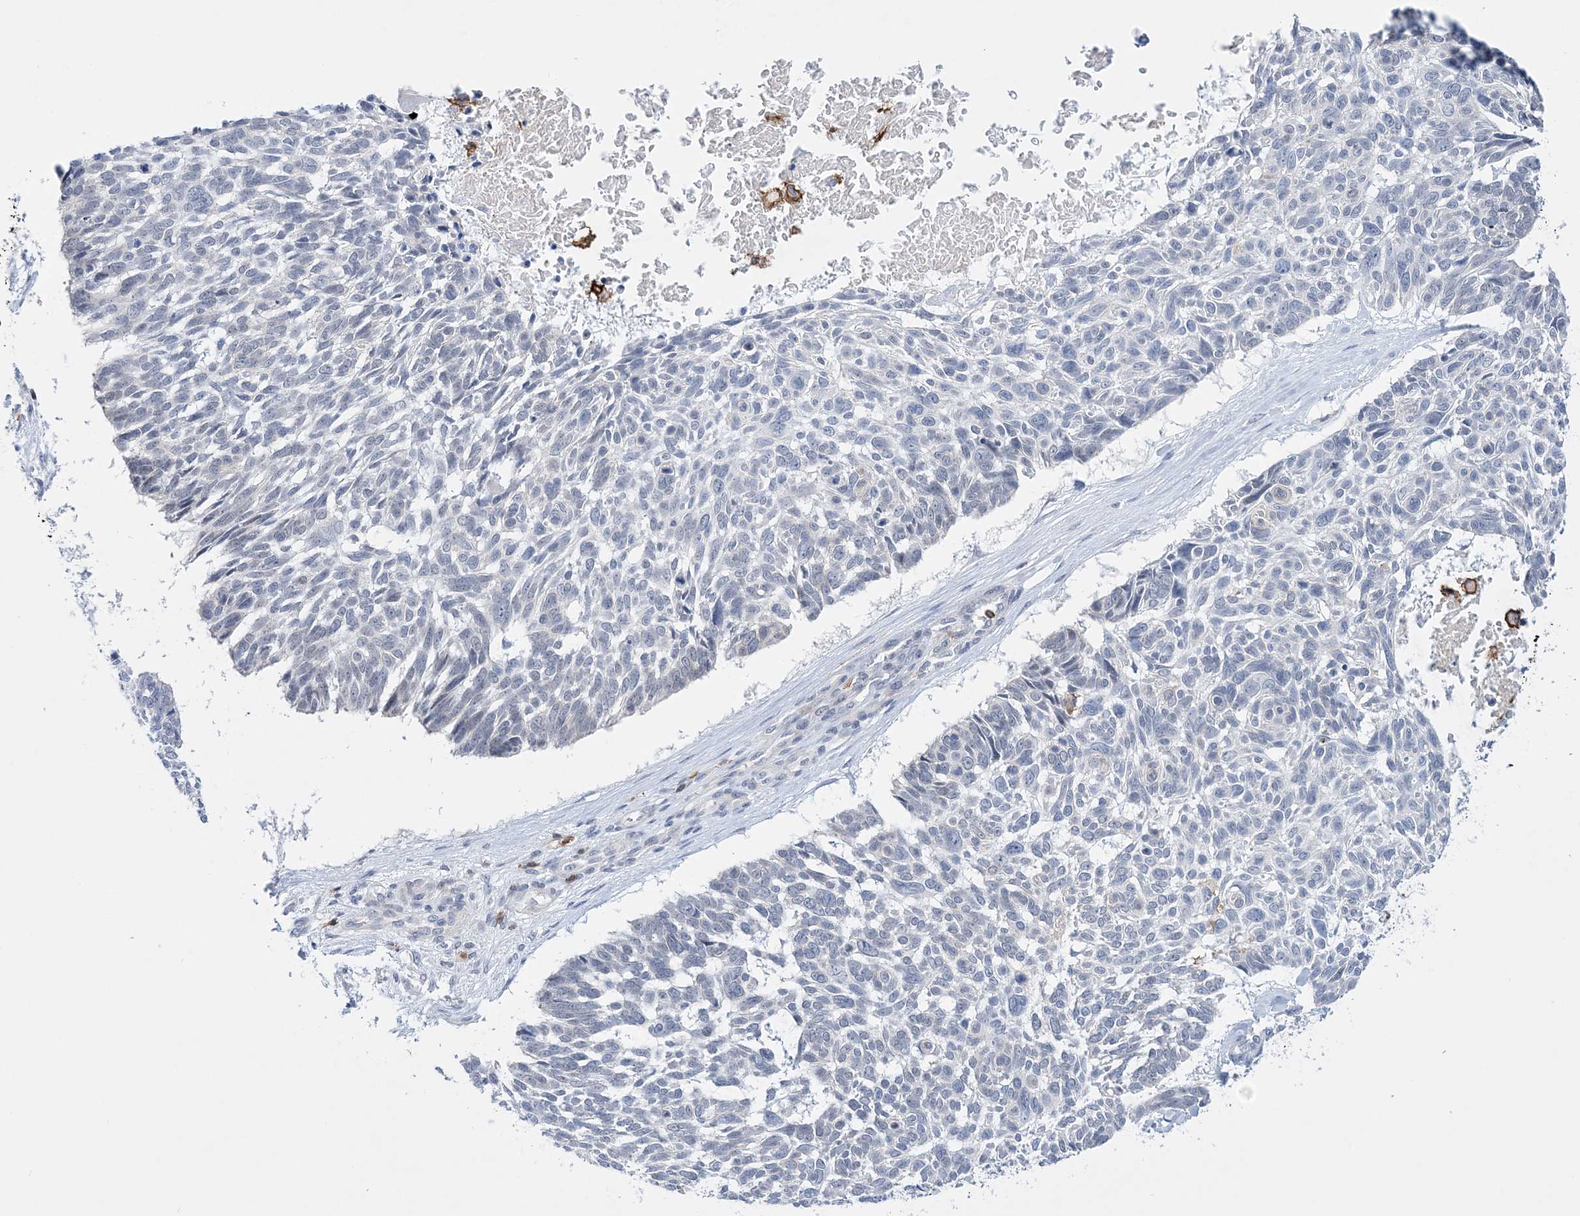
{"staining": {"intensity": "negative", "quantity": "none", "location": "none"}, "tissue": "skin cancer", "cell_type": "Tumor cells", "image_type": "cancer", "snomed": [{"axis": "morphology", "description": "Basal cell carcinoma"}, {"axis": "topography", "description": "Skin"}], "caption": "Tumor cells are negative for protein expression in human skin cancer.", "gene": "PRMT9", "patient": {"sex": "male", "age": 88}}